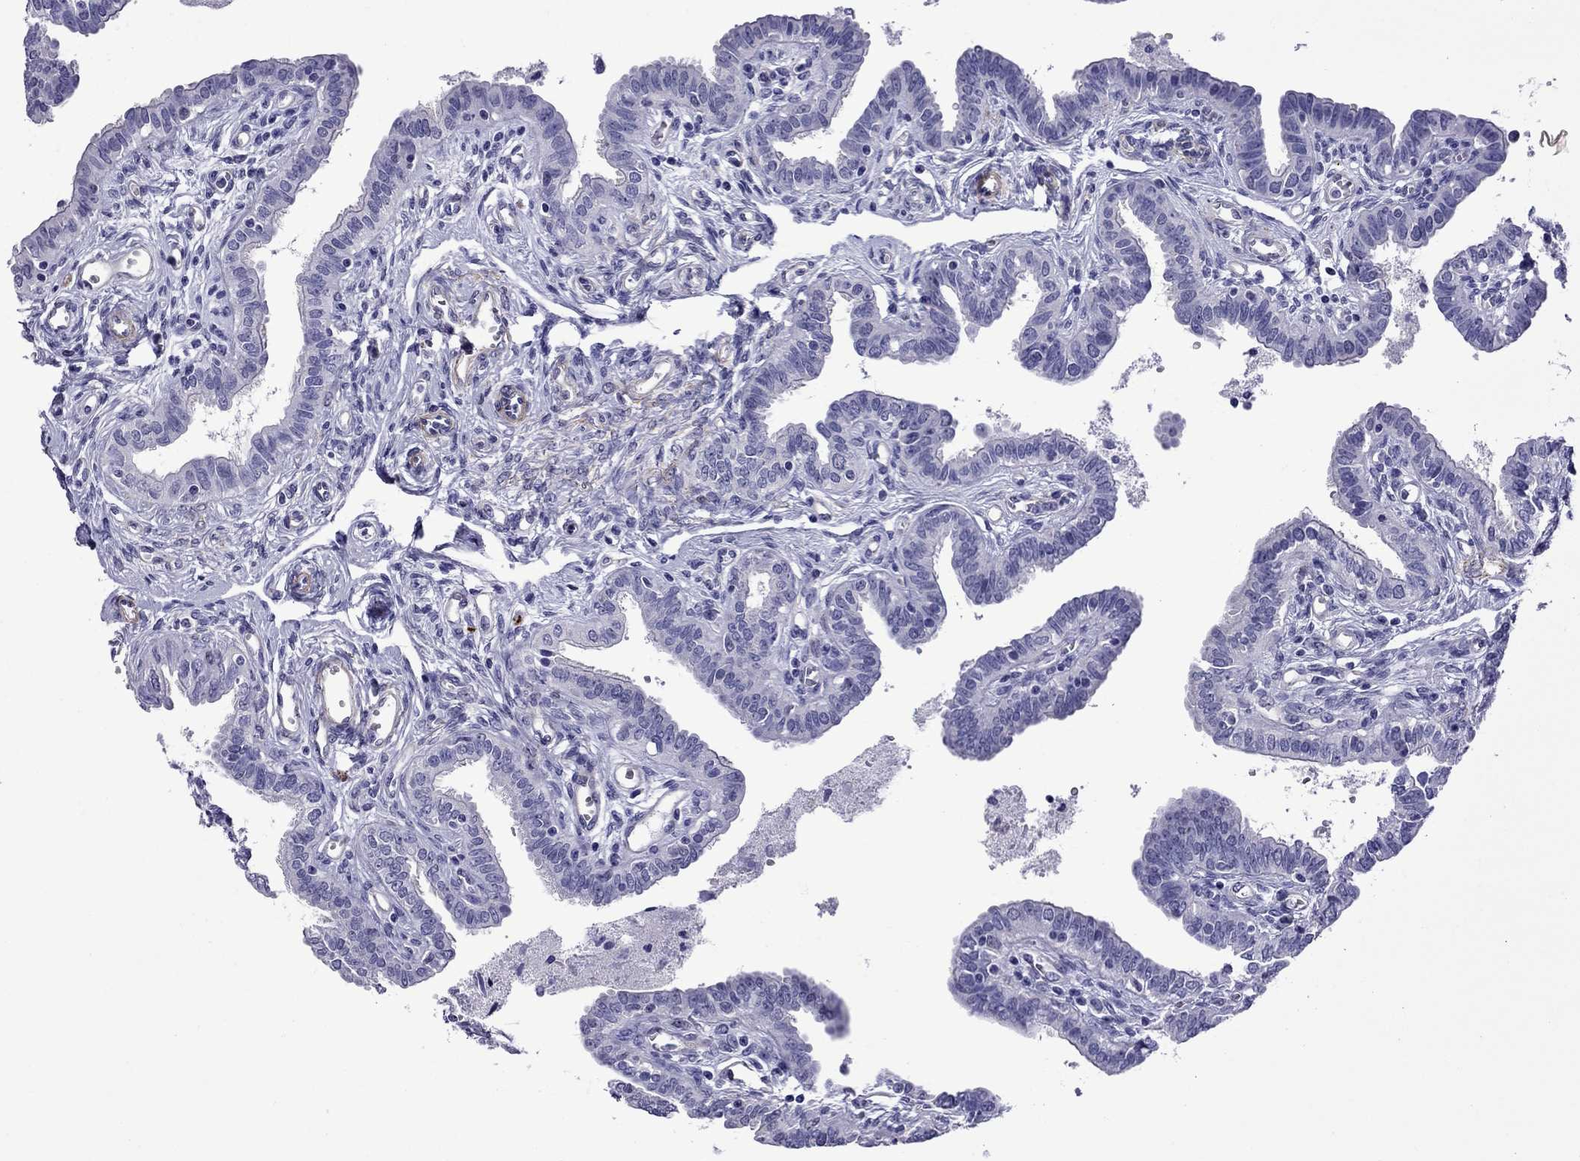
{"staining": {"intensity": "negative", "quantity": "none", "location": "none"}, "tissue": "fallopian tube", "cell_type": "Glandular cells", "image_type": "normal", "snomed": [{"axis": "morphology", "description": "Normal tissue, NOS"}, {"axis": "morphology", "description": "Carcinoma, endometroid"}, {"axis": "topography", "description": "Fallopian tube"}, {"axis": "topography", "description": "Ovary"}], "caption": "A high-resolution image shows IHC staining of benign fallopian tube, which exhibits no significant positivity in glandular cells. Nuclei are stained in blue.", "gene": "CHRNA5", "patient": {"sex": "female", "age": 42}}